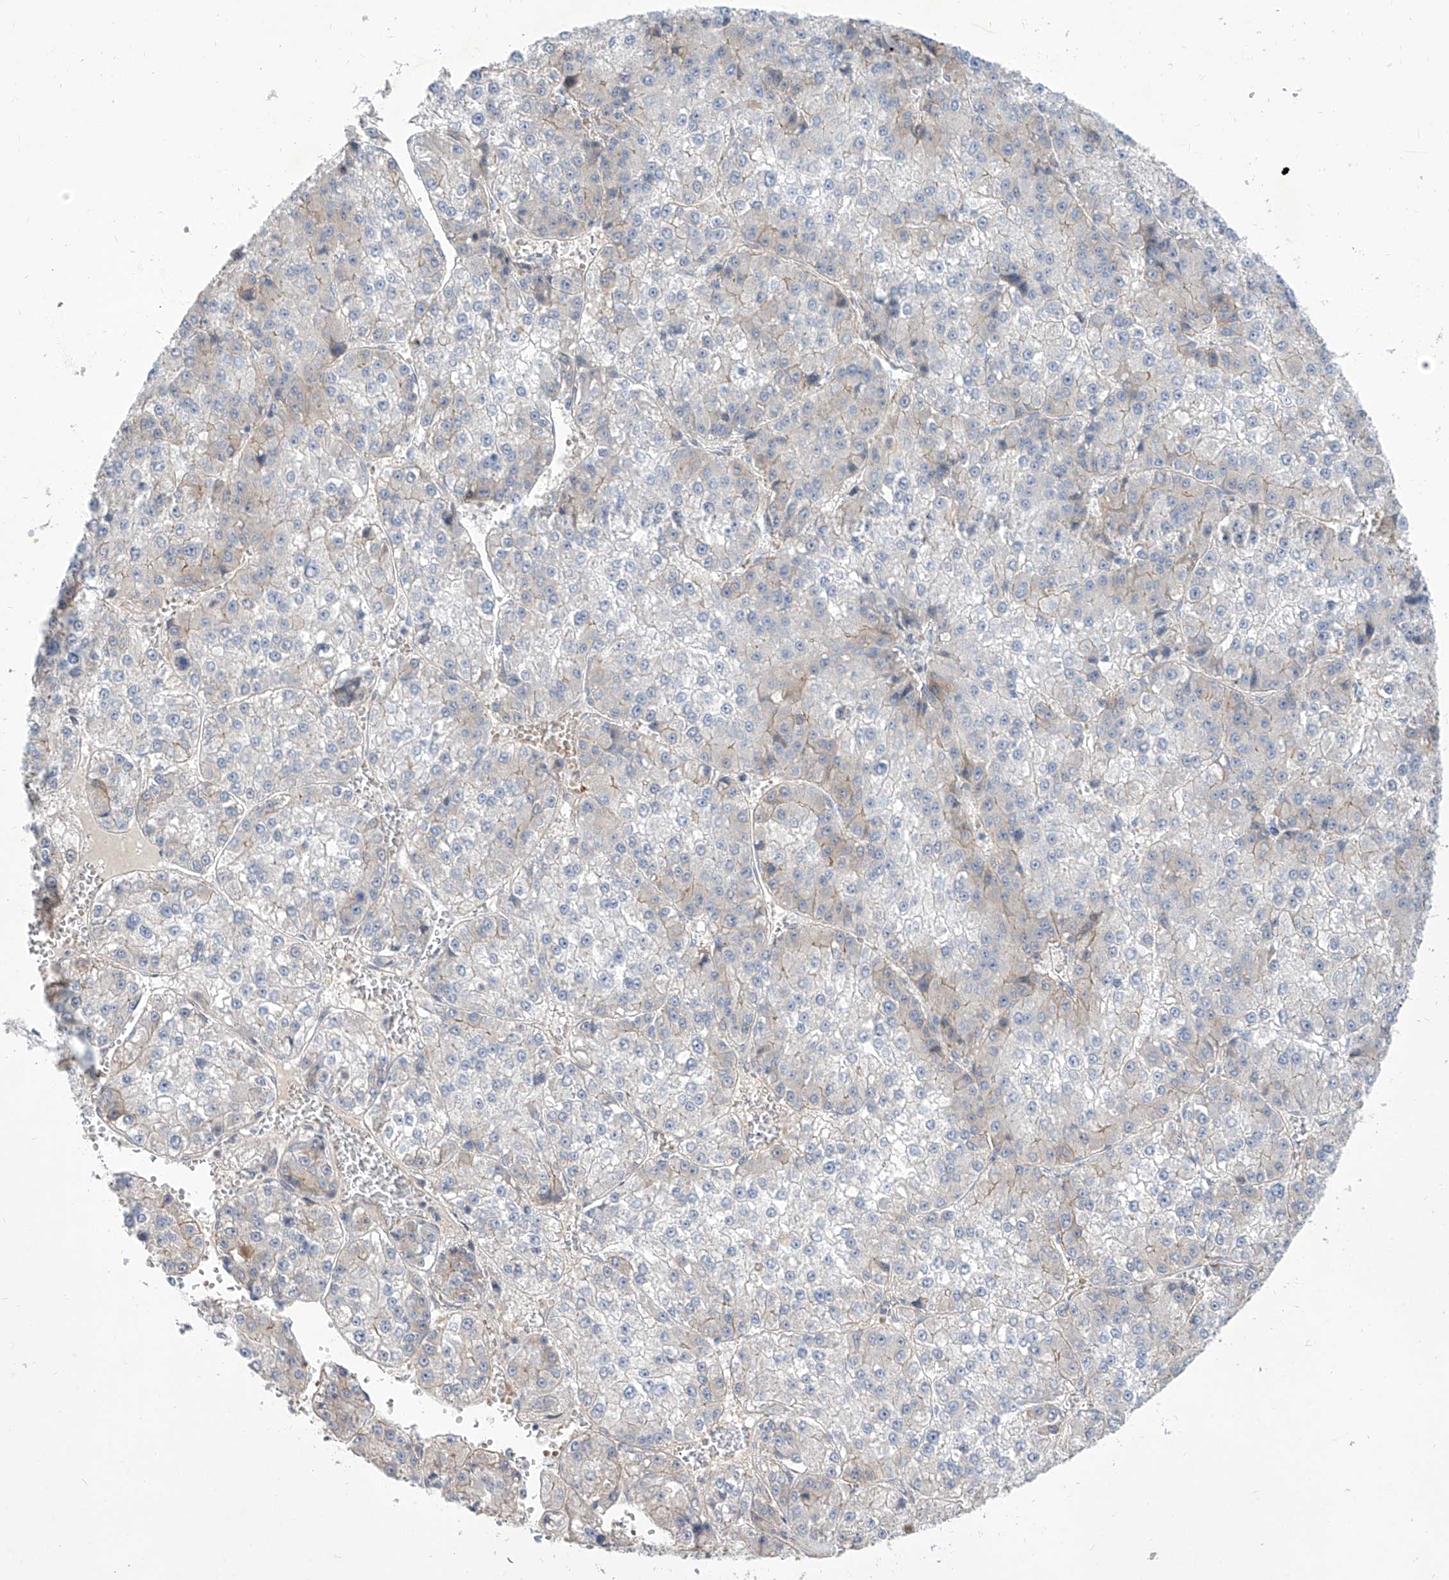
{"staining": {"intensity": "negative", "quantity": "none", "location": "none"}, "tissue": "liver cancer", "cell_type": "Tumor cells", "image_type": "cancer", "snomed": [{"axis": "morphology", "description": "Carcinoma, Hepatocellular, NOS"}, {"axis": "topography", "description": "Liver"}], "caption": "DAB (3,3'-diaminobenzidine) immunohistochemical staining of liver cancer exhibits no significant expression in tumor cells. (DAB (3,3'-diaminobenzidine) IHC, high magnification).", "gene": "LRRC1", "patient": {"sex": "female", "age": 73}}